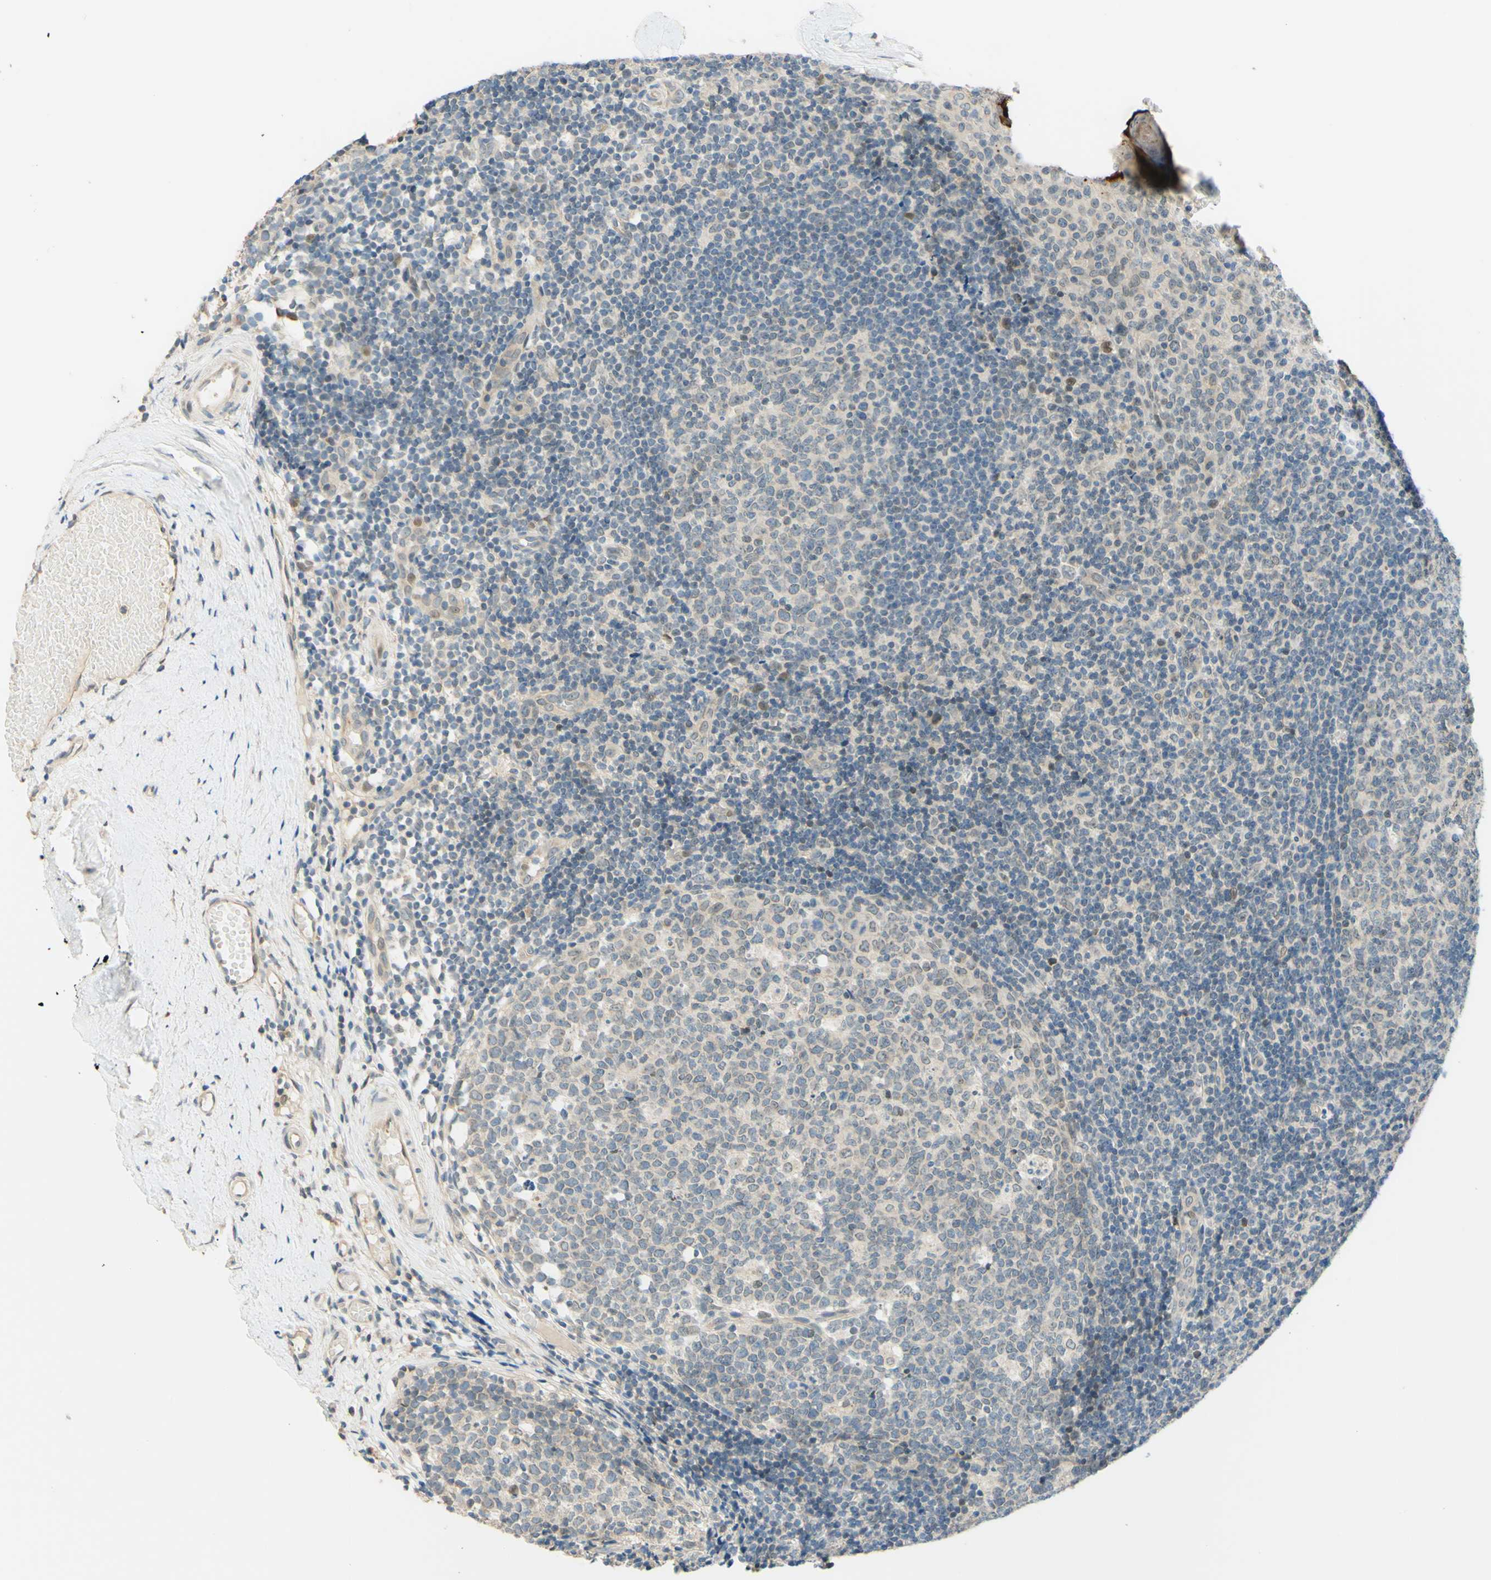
{"staining": {"intensity": "negative", "quantity": "none", "location": "none"}, "tissue": "tonsil", "cell_type": "Germinal center cells", "image_type": "normal", "snomed": [{"axis": "morphology", "description": "Normal tissue, NOS"}, {"axis": "topography", "description": "Tonsil"}], "caption": "IHC image of unremarkable tonsil stained for a protein (brown), which exhibits no staining in germinal center cells.", "gene": "C2CD2L", "patient": {"sex": "female", "age": 19}}